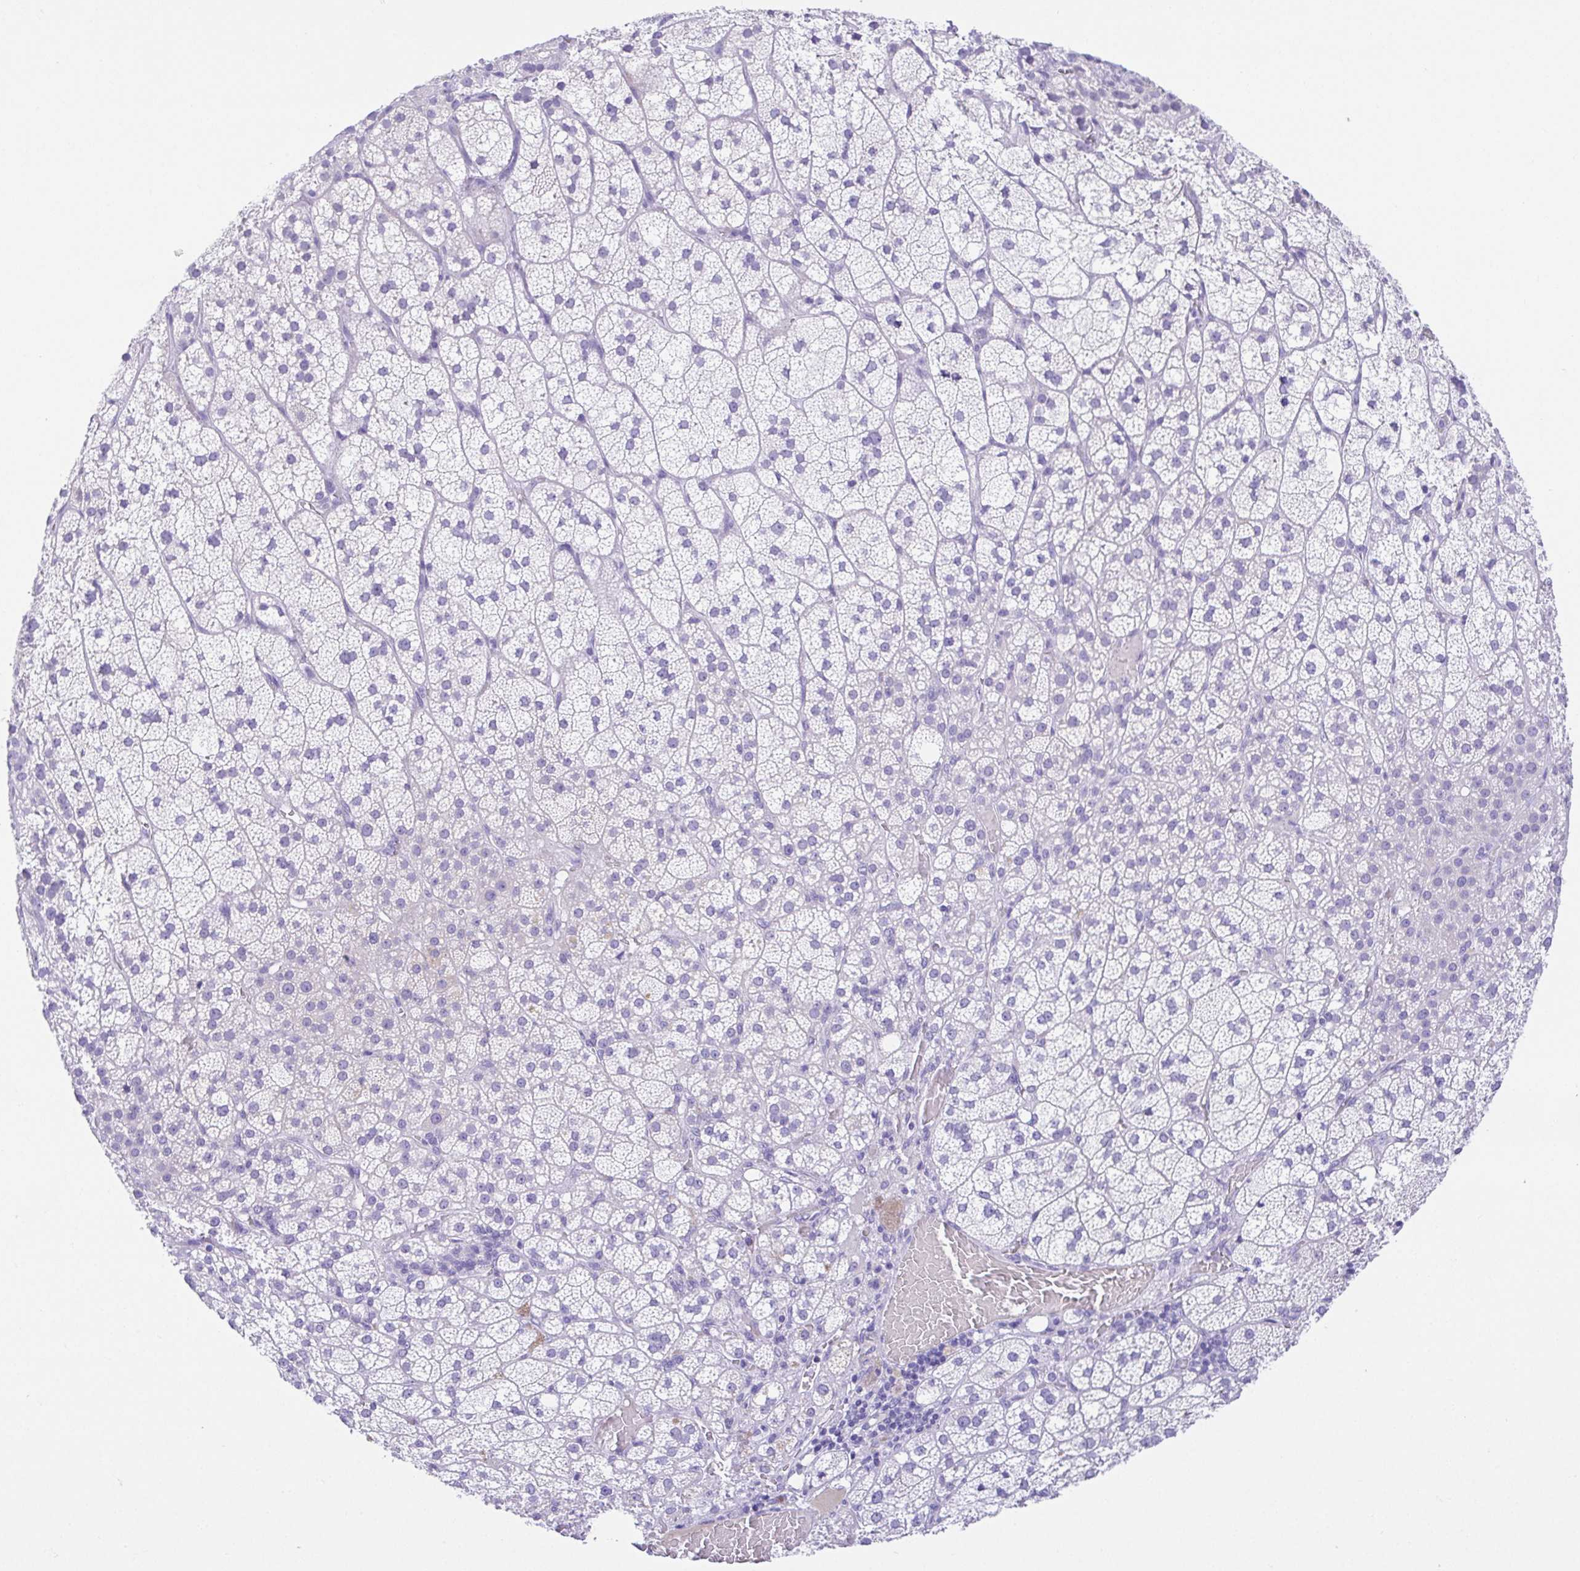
{"staining": {"intensity": "negative", "quantity": "none", "location": "none"}, "tissue": "adrenal gland", "cell_type": "Glandular cells", "image_type": "normal", "snomed": [{"axis": "morphology", "description": "Normal tissue, NOS"}, {"axis": "topography", "description": "Adrenal gland"}], "caption": "Immunohistochemistry (IHC) image of normal adrenal gland: adrenal gland stained with DAB shows no significant protein expression in glandular cells. (Immunohistochemistry (IHC), brightfield microscopy, high magnification).", "gene": "SPATA4", "patient": {"sex": "female", "age": 60}}